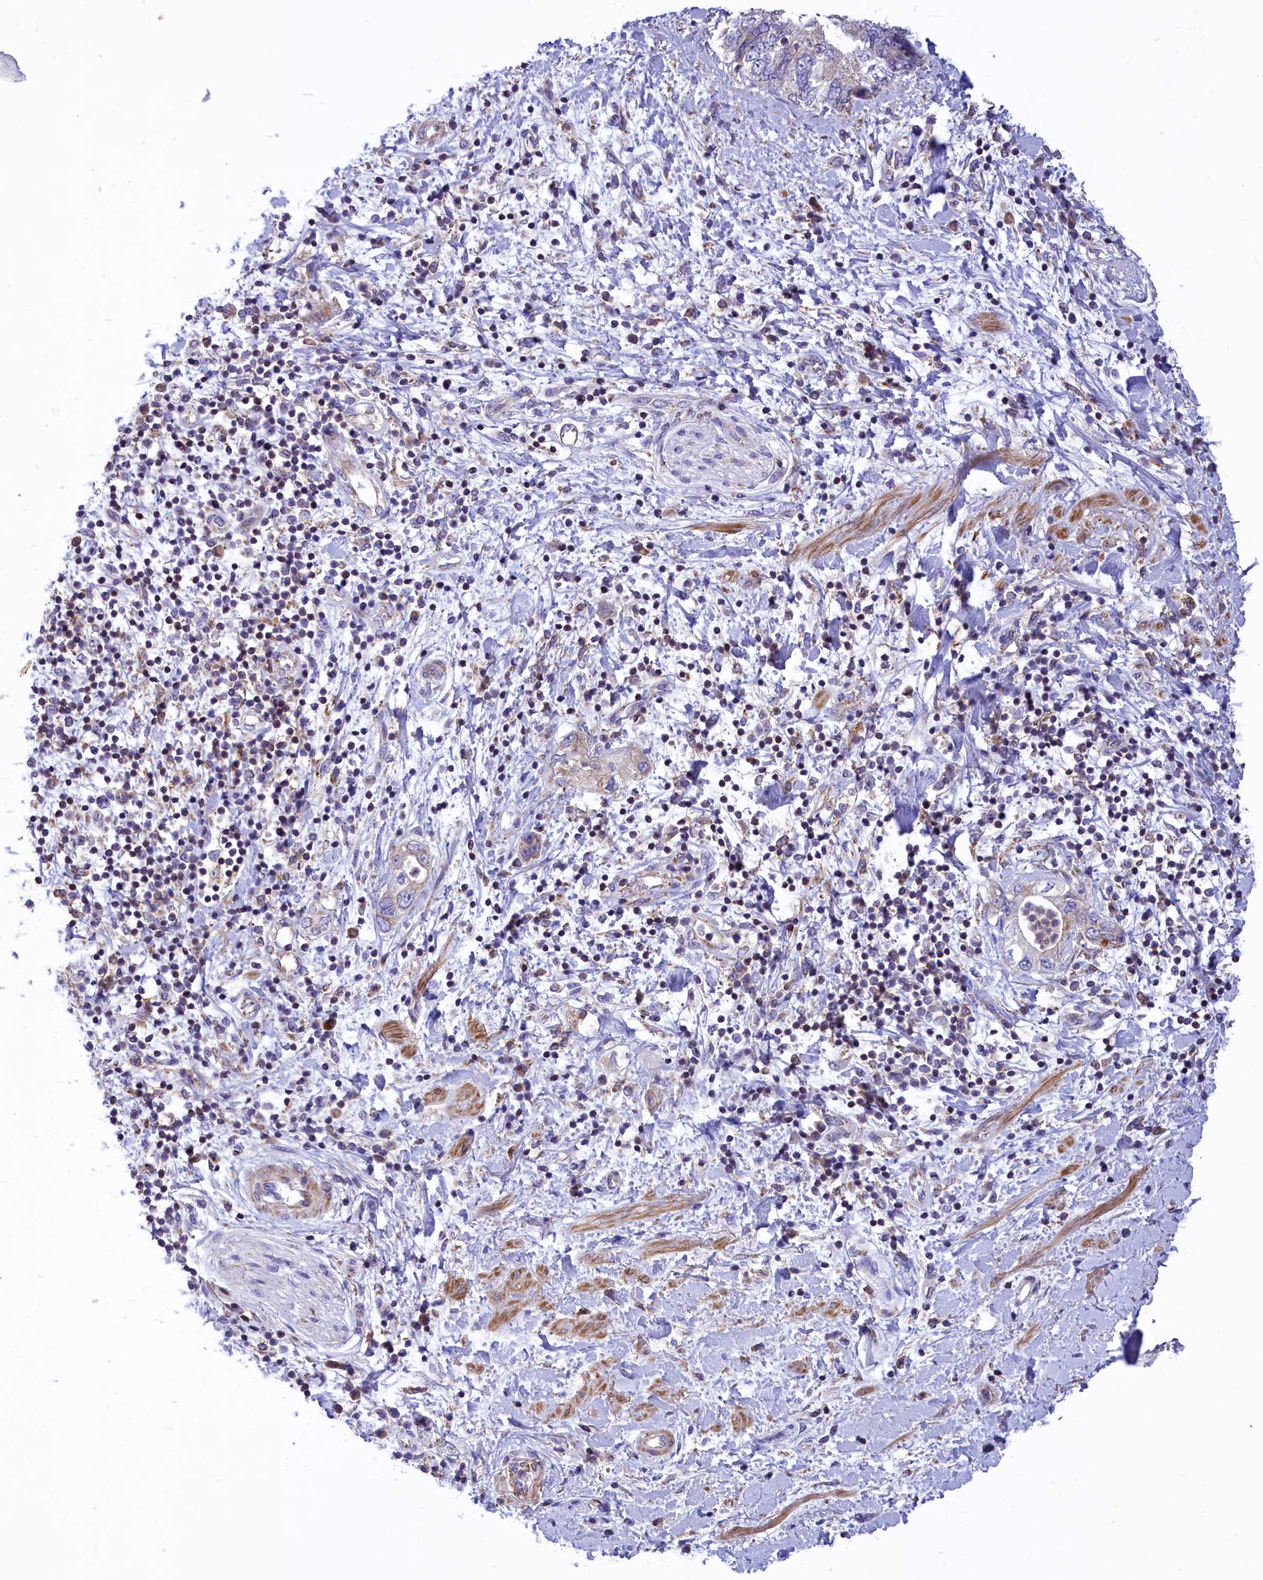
{"staining": {"intensity": "weak", "quantity": "<25%", "location": "cytoplasmic/membranous"}, "tissue": "pancreatic cancer", "cell_type": "Tumor cells", "image_type": "cancer", "snomed": [{"axis": "morphology", "description": "Adenocarcinoma, NOS"}, {"axis": "topography", "description": "Pancreas"}], "caption": "An immunohistochemistry (IHC) image of pancreatic cancer (adenocarcinoma) is shown. There is no staining in tumor cells of pancreatic cancer (adenocarcinoma).", "gene": "CORO7-PAM16", "patient": {"sex": "female", "age": 73}}